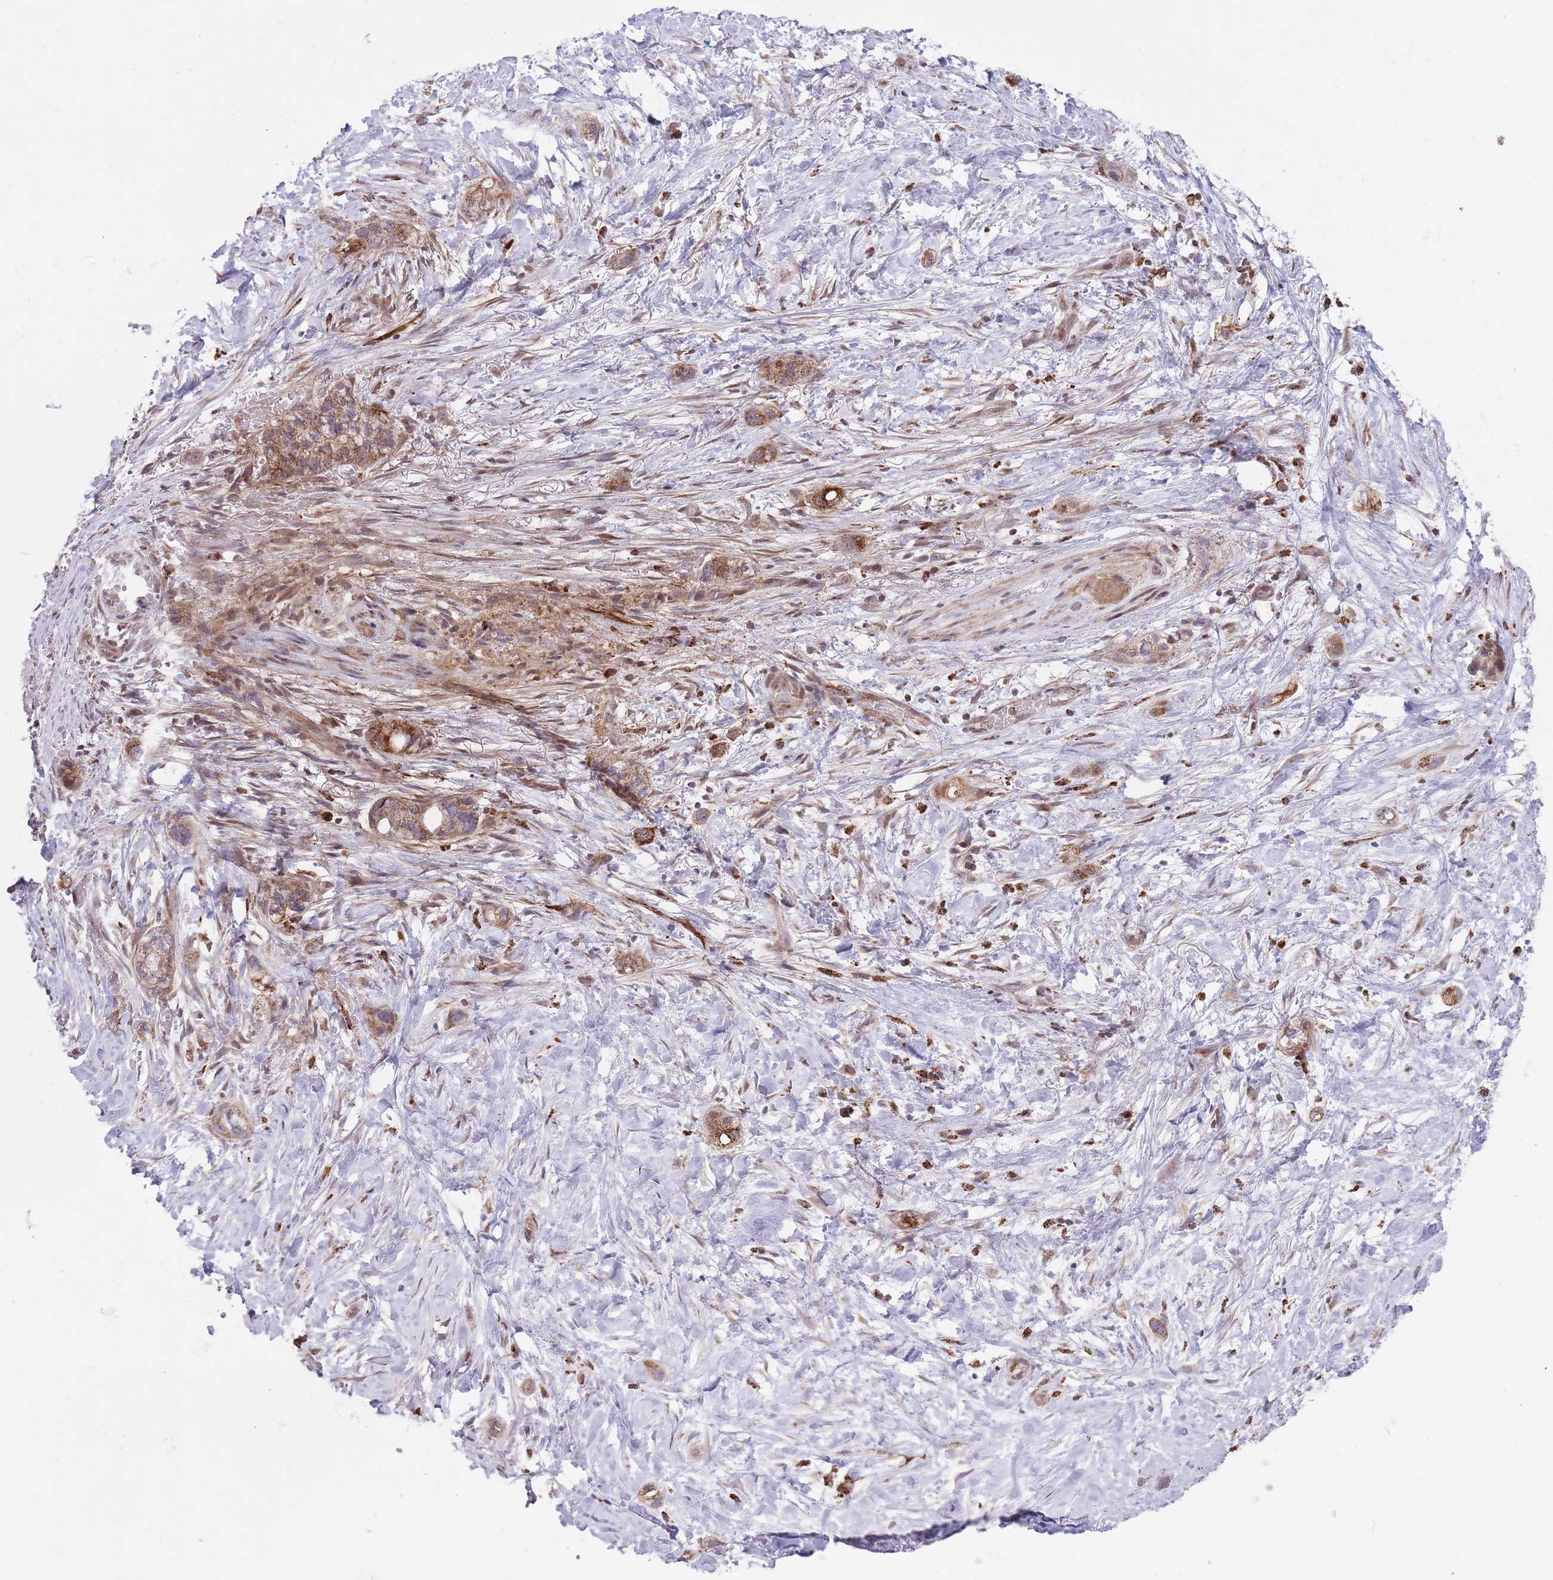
{"staining": {"intensity": "moderate", "quantity": ">75%", "location": "cytoplasmic/membranous"}, "tissue": "stomach cancer", "cell_type": "Tumor cells", "image_type": "cancer", "snomed": [{"axis": "morphology", "description": "Adenocarcinoma, NOS"}, {"axis": "topography", "description": "Stomach"}, {"axis": "topography", "description": "Stomach, lower"}], "caption": "DAB immunohistochemical staining of stomach cancer (adenocarcinoma) demonstrates moderate cytoplasmic/membranous protein positivity in about >75% of tumor cells.", "gene": "DPYSL4", "patient": {"sex": "female", "age": 48}}